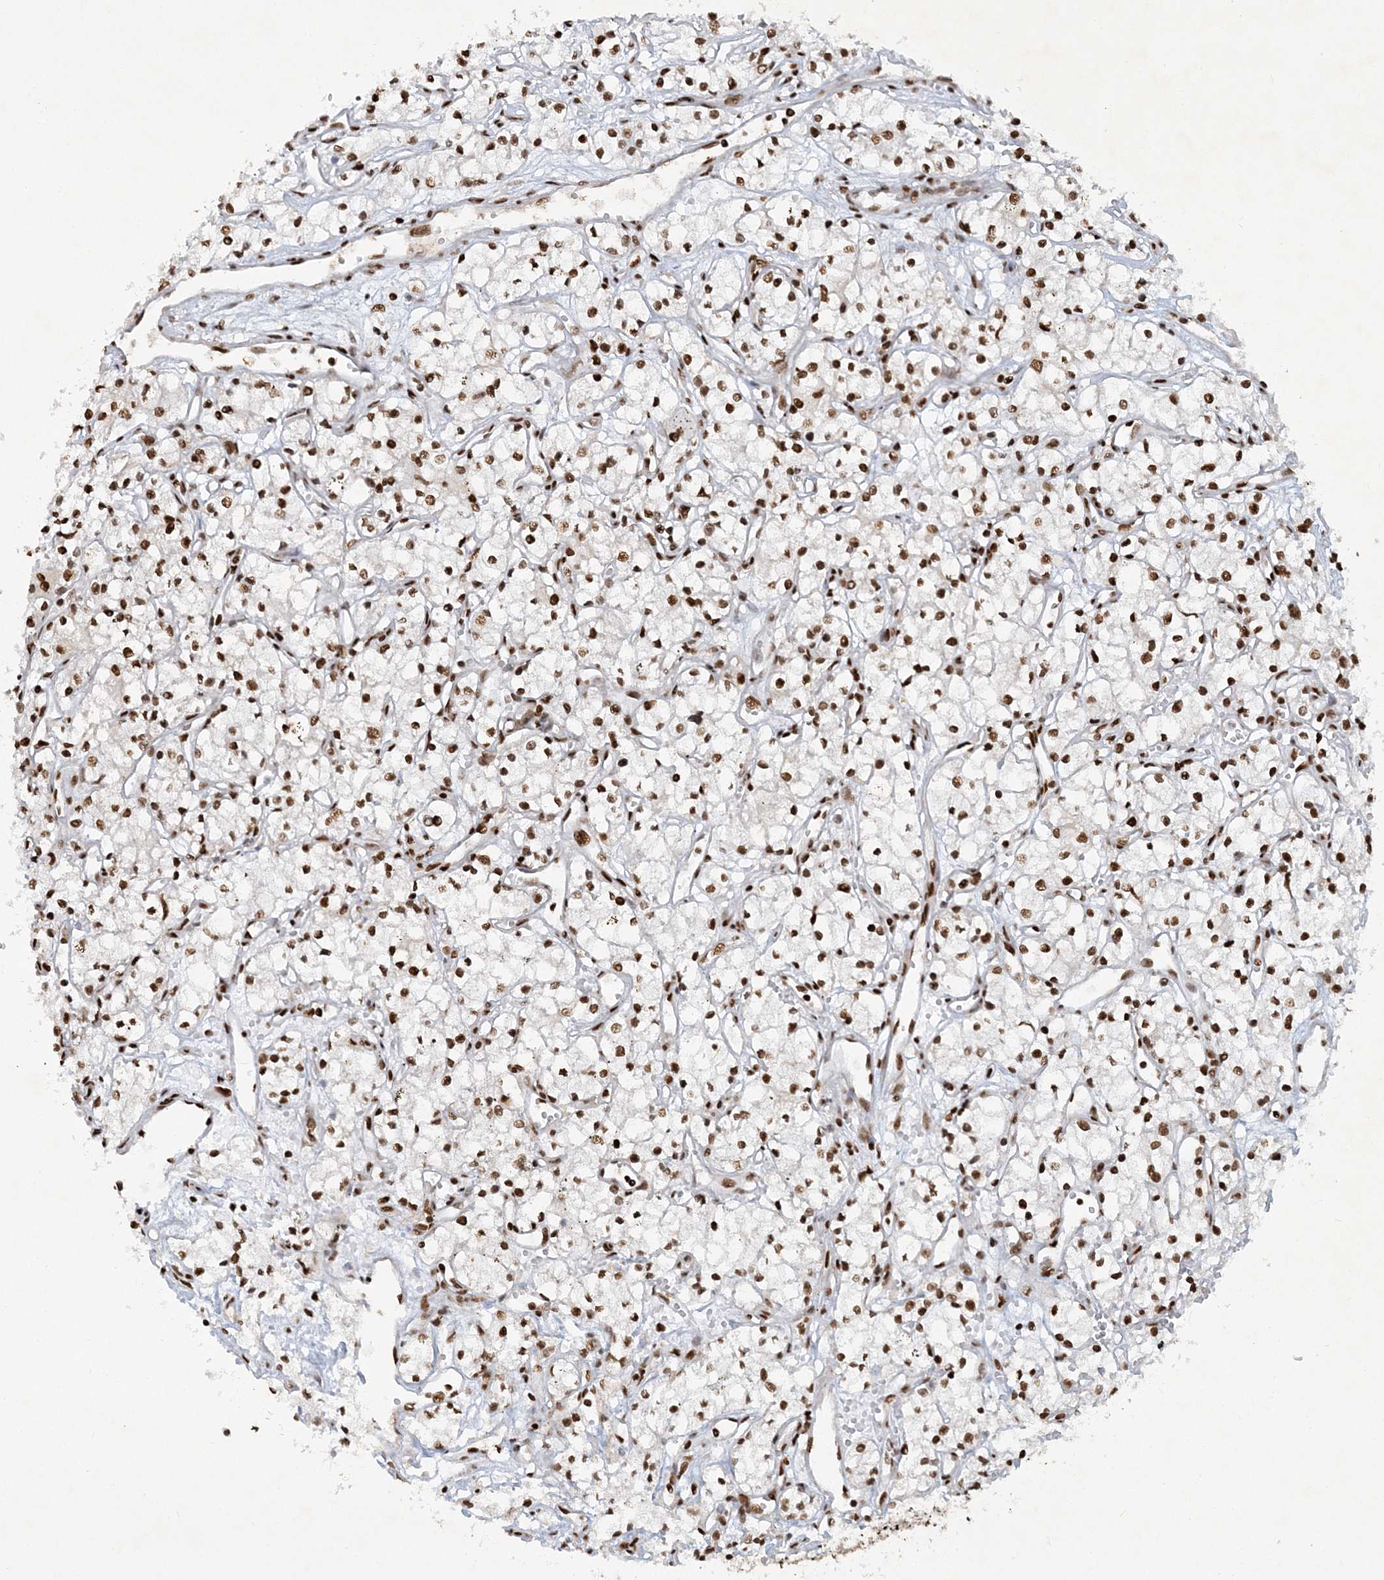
{"staining": {"intensity": "strong", "quantity": ">75%", "location": "nuclear"}, "tissue": "renal cancer", "cell_type": "Tumor cells", "image_type": "cancer", "snomed": [{"axis": "morphology", "description": "Adenocarcinoma, NOS"}, {"axis": "topography", "description": "Kidney"}], "caption": "A photomicrograph showing strong nuclear expression in about >75% of tumor cells in renal cancer, as visualized by brown immunohistochemical staining.", "gene": "DELE1", "patient": {"sex": "male", "age": 59}}